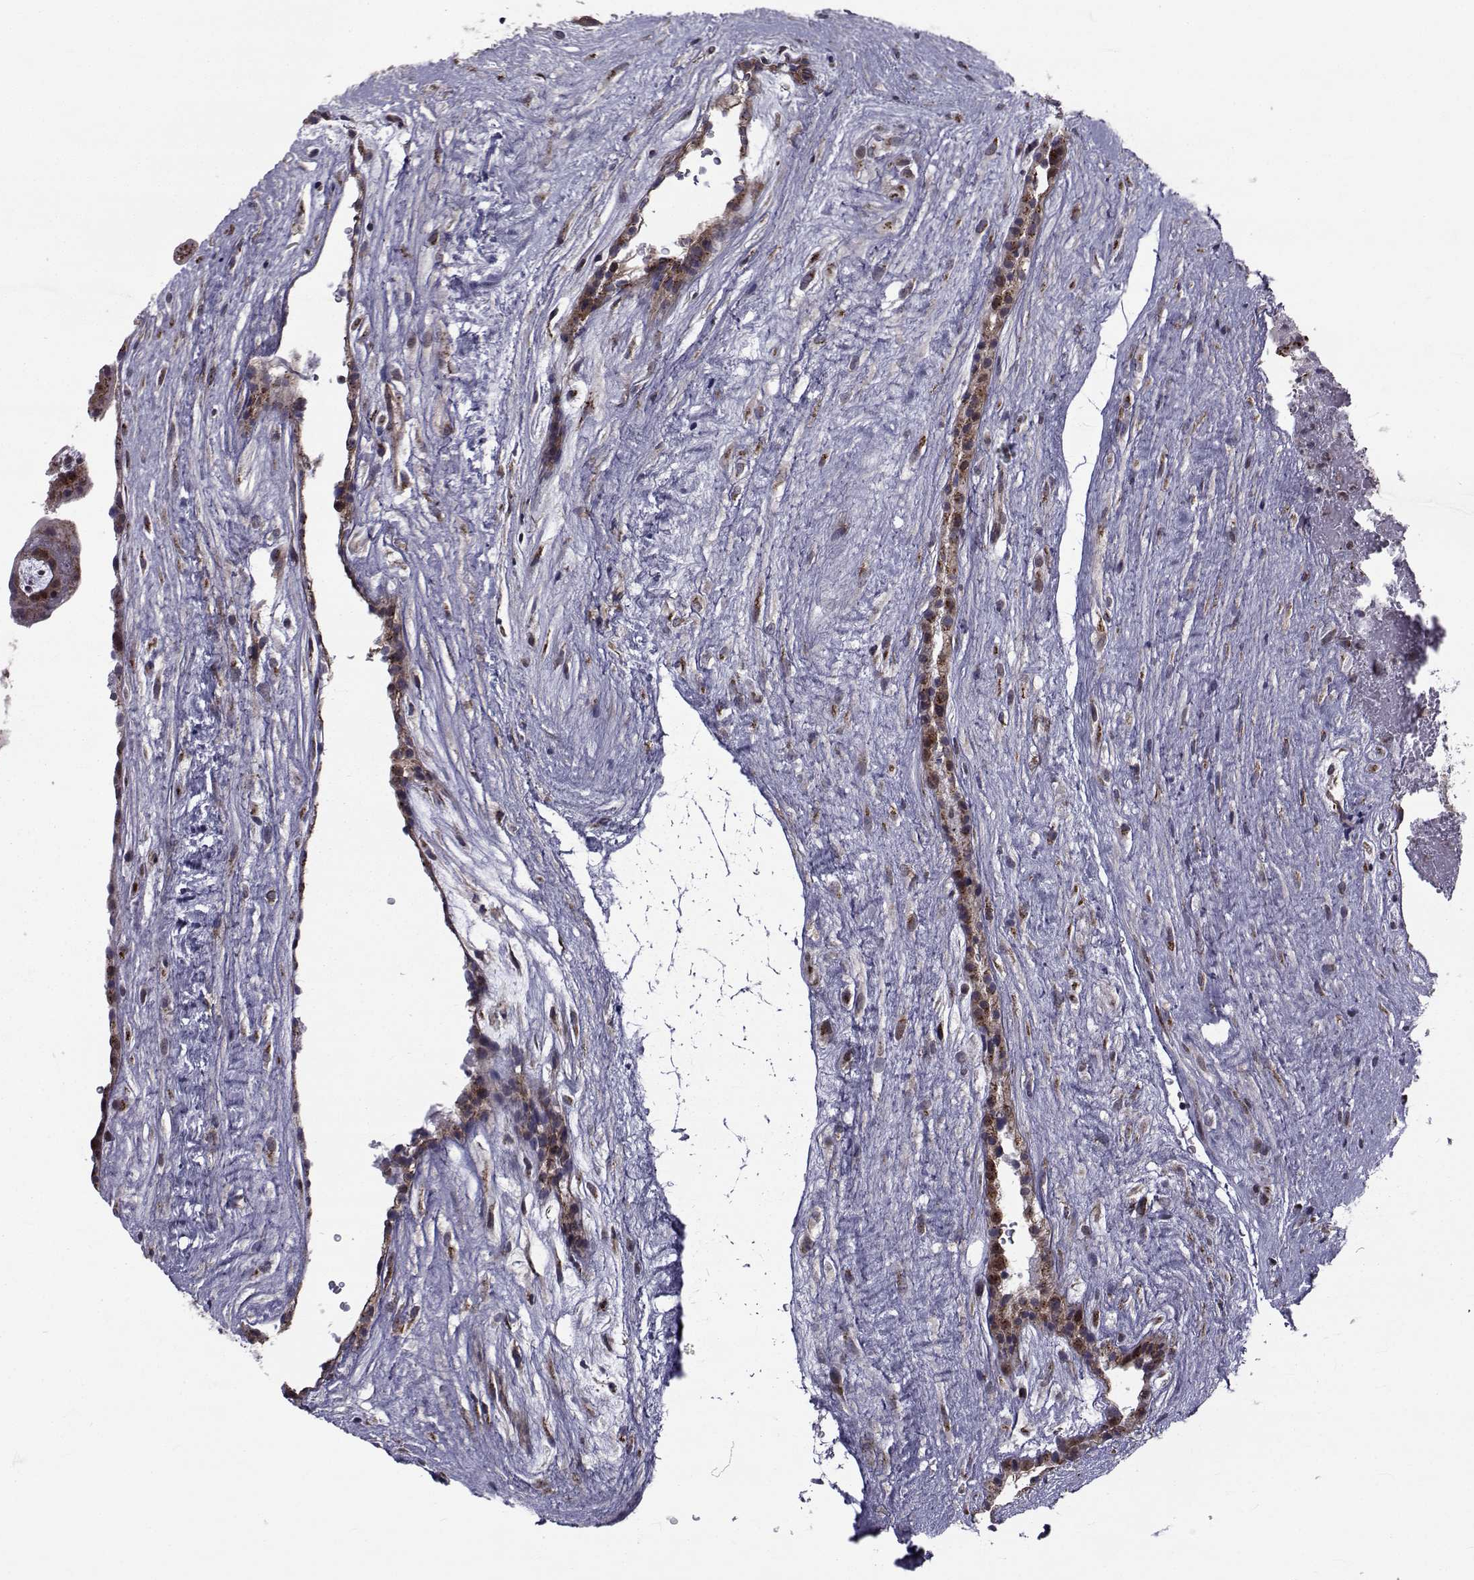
{"staining": {"intensity": "moderate", "quantity": "25%-75%", "location": "cytoplasmic/membranous"}, "tissue": "placenta", "cell_type": "Decidual cells", "image_type": "normal", "snomed": [{"axis": "morphology", "description": "Normal tissue, NOS"}, {"axis": "topography", "description": "Placenta"}], "caption": "This is a photomicrograph of IHC staining of normal placenta, which shows moderate positivity in the cytoplasmic/membranous of decidual cells.", "gene": "ATP6V1C2", "patient": {"sex": "female", "age": 19}}